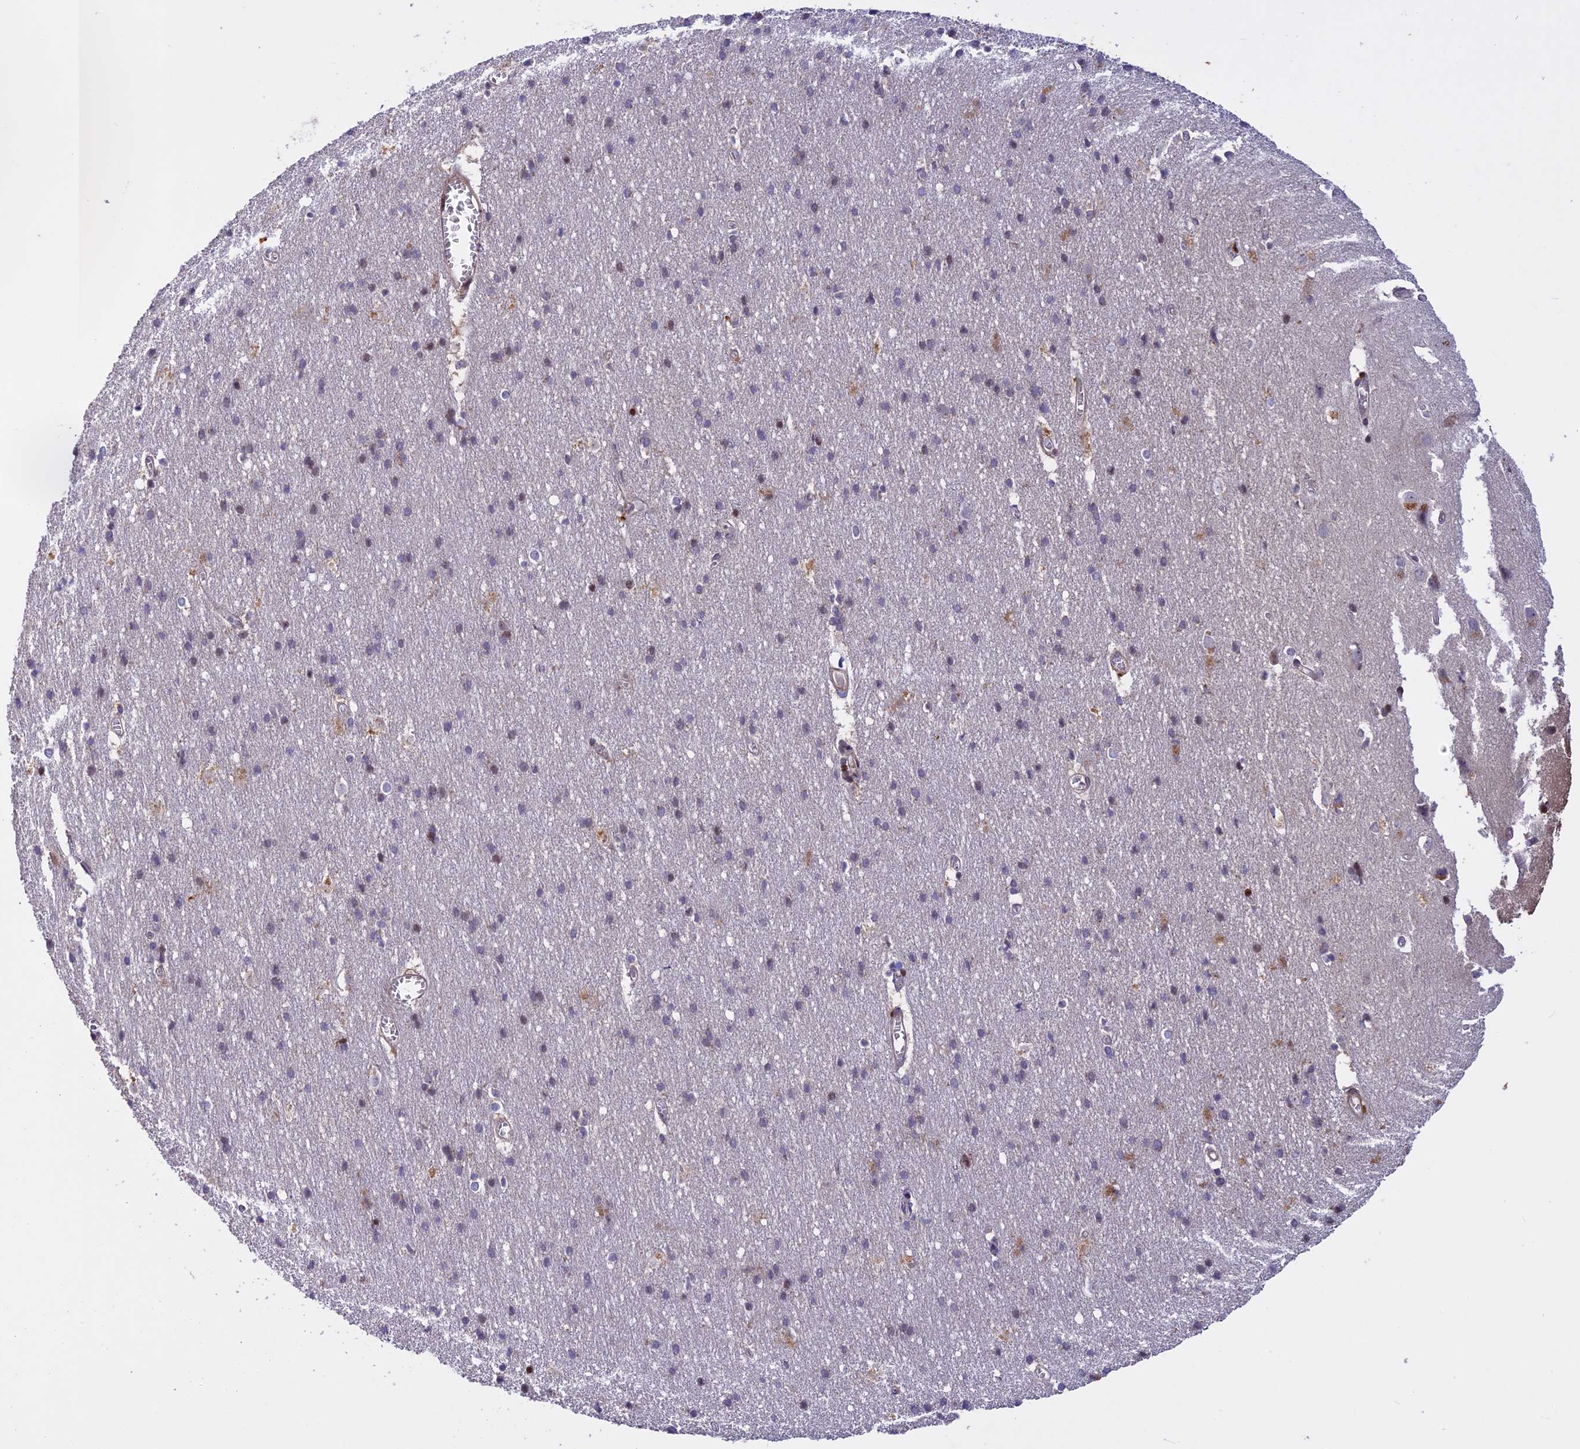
{"staining": {"intensity": "negative", "quantity": "none", "location": "none"}, "tissue": "cerebral cortex", "cell_type": "Endothelial cells", "image_type": "normal", "snomed": [{"axis": "morphology", "description": "Normal tissue, NOS"}, {"axis": "topography", "description": "Cerebral cortex"}], "caption": "A micrograph of cerebral cortex stained for a protein exhibits no brown staining in endothelial cells. (DAB (3,3'-diaminobenzidine) immunohistochemistry (IHC), high magnification).", "gene": "MAN2C1", "patient": {"sex": "male", "age": 54}}